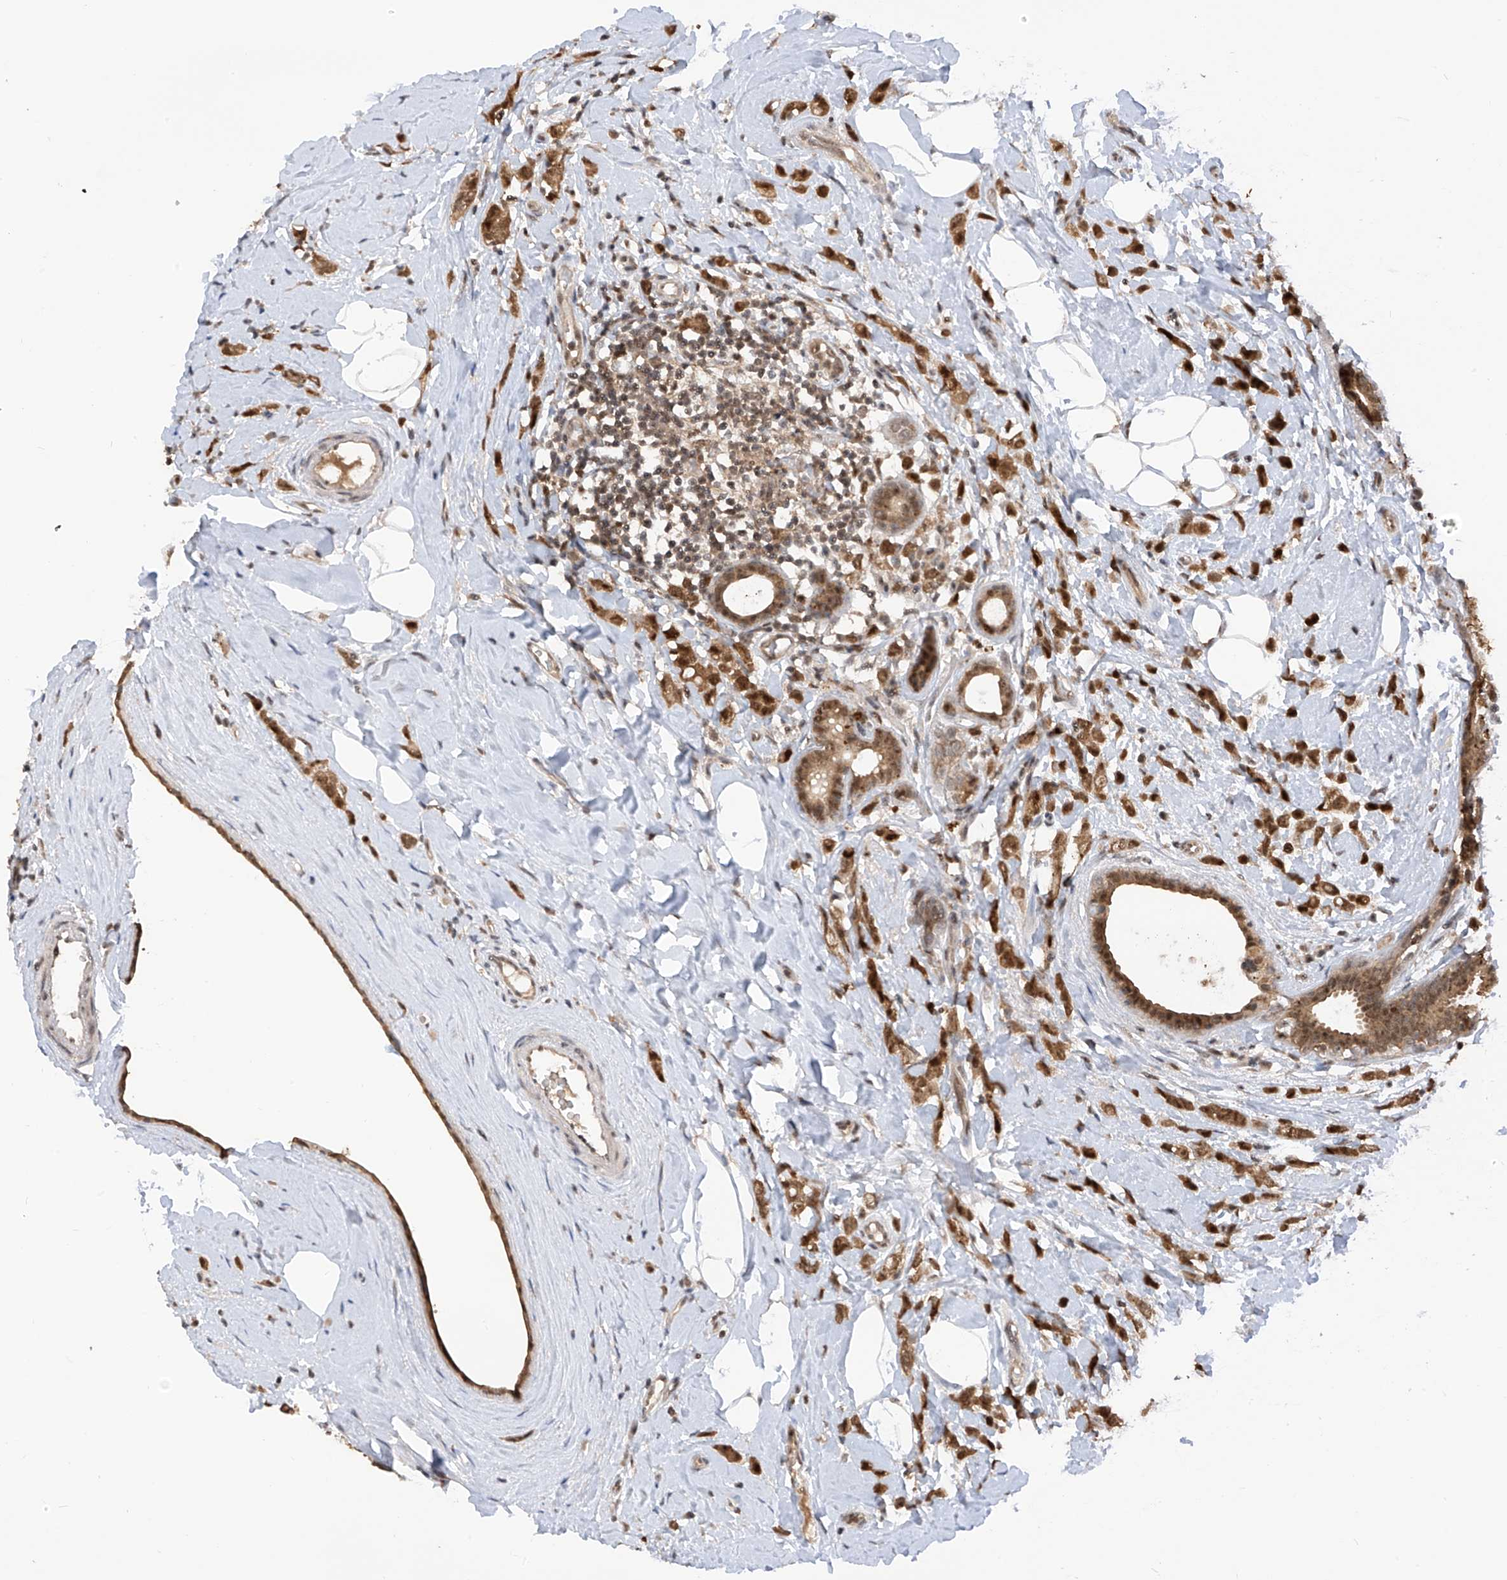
{"staining": {"intensity": "strong", "quantity": ">75%", "location": "cytoplasmic/membranous,nuclear"}, "tissue": "breast cancer", "cell_type": "Tumor cells", "image_type": "cancer", "snomed": [{"axis": "morphology", "description": "Lobular carcinoma"}, {"axis": "topography", "description": "Breast"}], "caption": "Breast cancer (lobular carcinoma) stained with a brown dye displays strong cytoplasmic/membranous and nuclear positive expression in approximately >75% of tumor cells.", "gene": "RPAIN", "patient": {"sex": "female", "age": 47}}